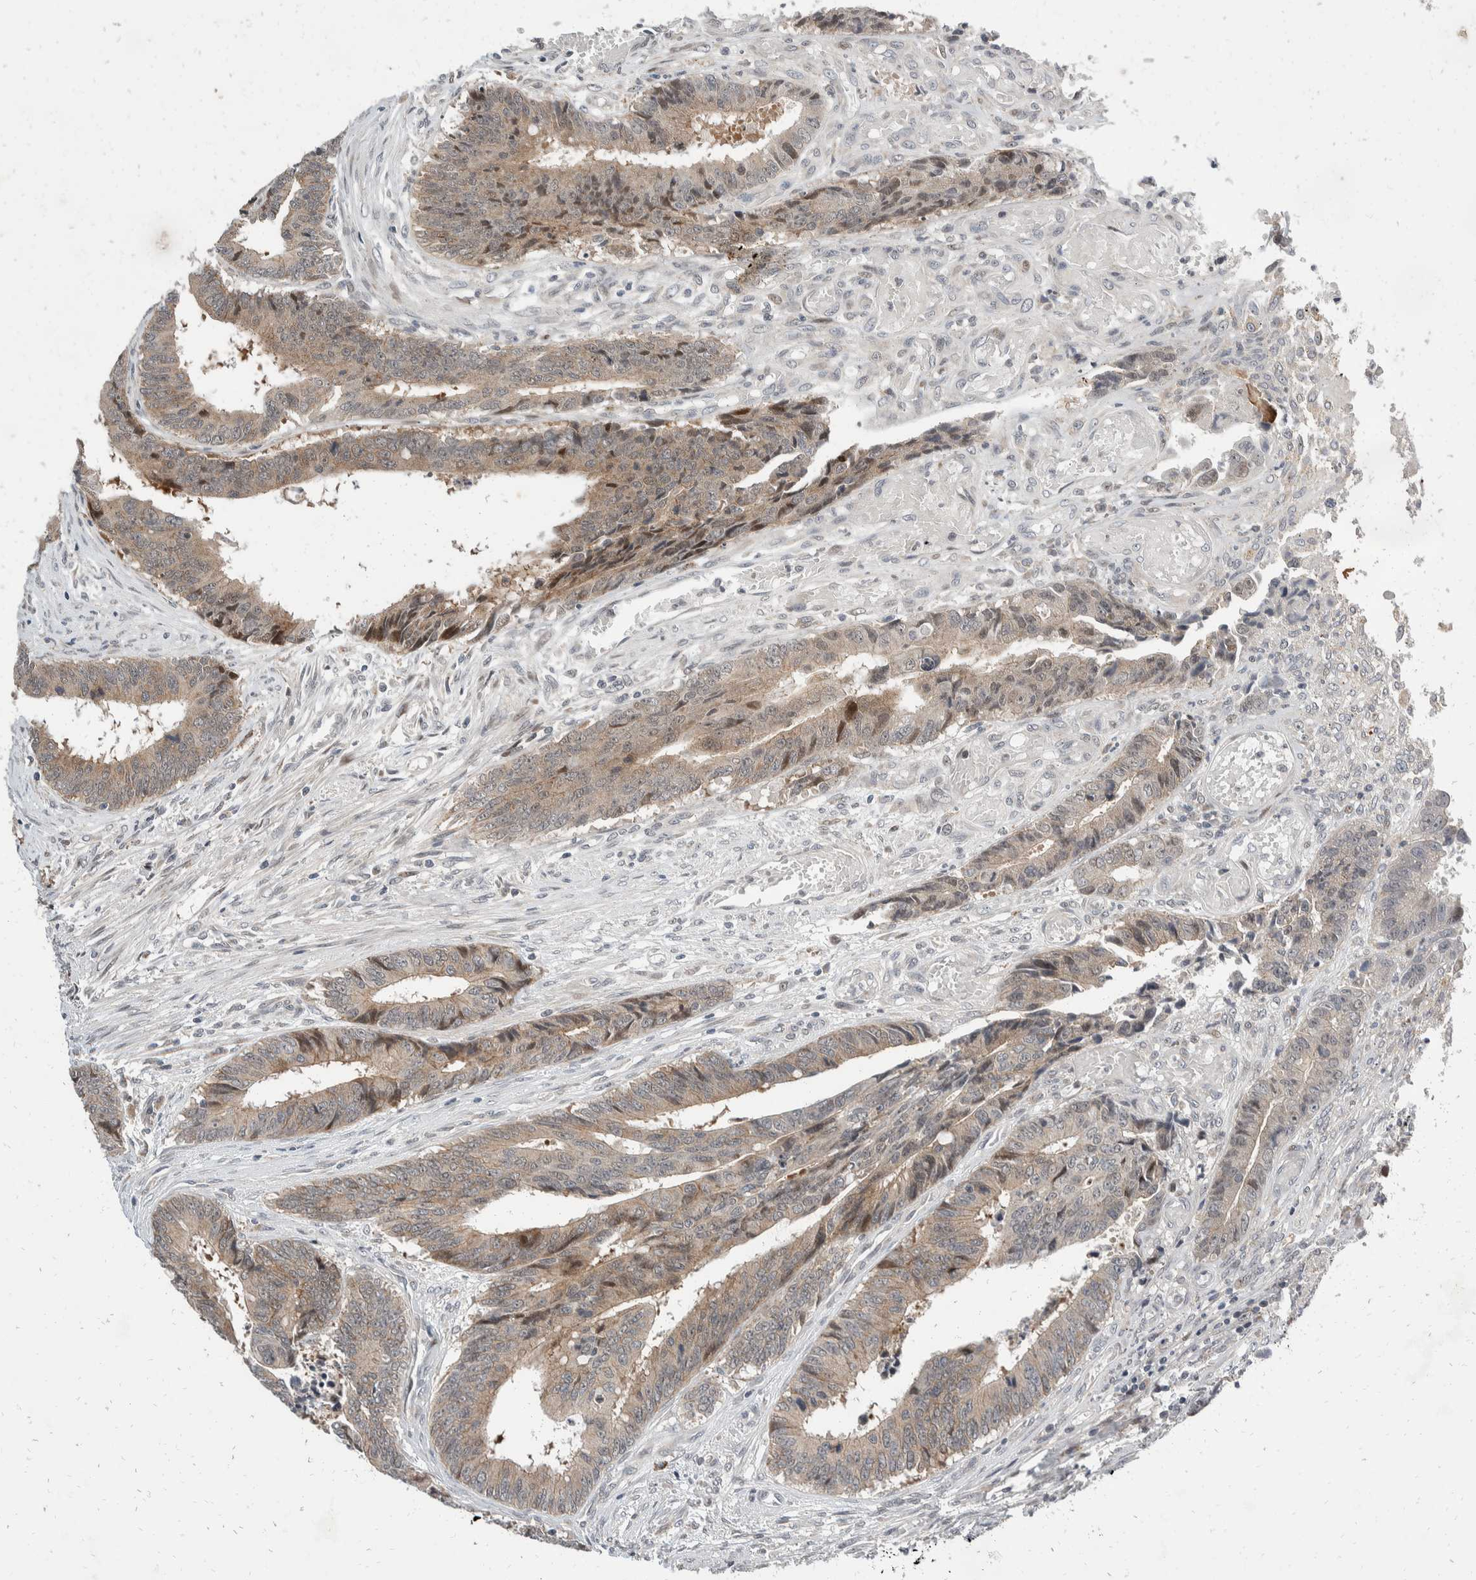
{"staining": {"intensity": "weak", "quantity": "25%-75%", "location": "cytoplasmic/membranous,nuclear"}, "tissue": "colorectal cancer", "cell_type": "Tumor cells", "image_type": "cancer", "snomed": [{"axis": "morphology", "description": "Adenocarcinoma, NOS"}, {"axis": "topography", "description": "Rectum"}], "caption": "Brown immunohistochemical staining in human colorectal cancer (adenocarcinoma) shows weak cytoplasmic/membranous and nuclear positivity in about 25%-75% of tumor cells. (brown staining indicates protein expression, while blue staining denotes nuclei).", "gene": "ZNF703", "patient": {"sex": "male", "age": 84}}